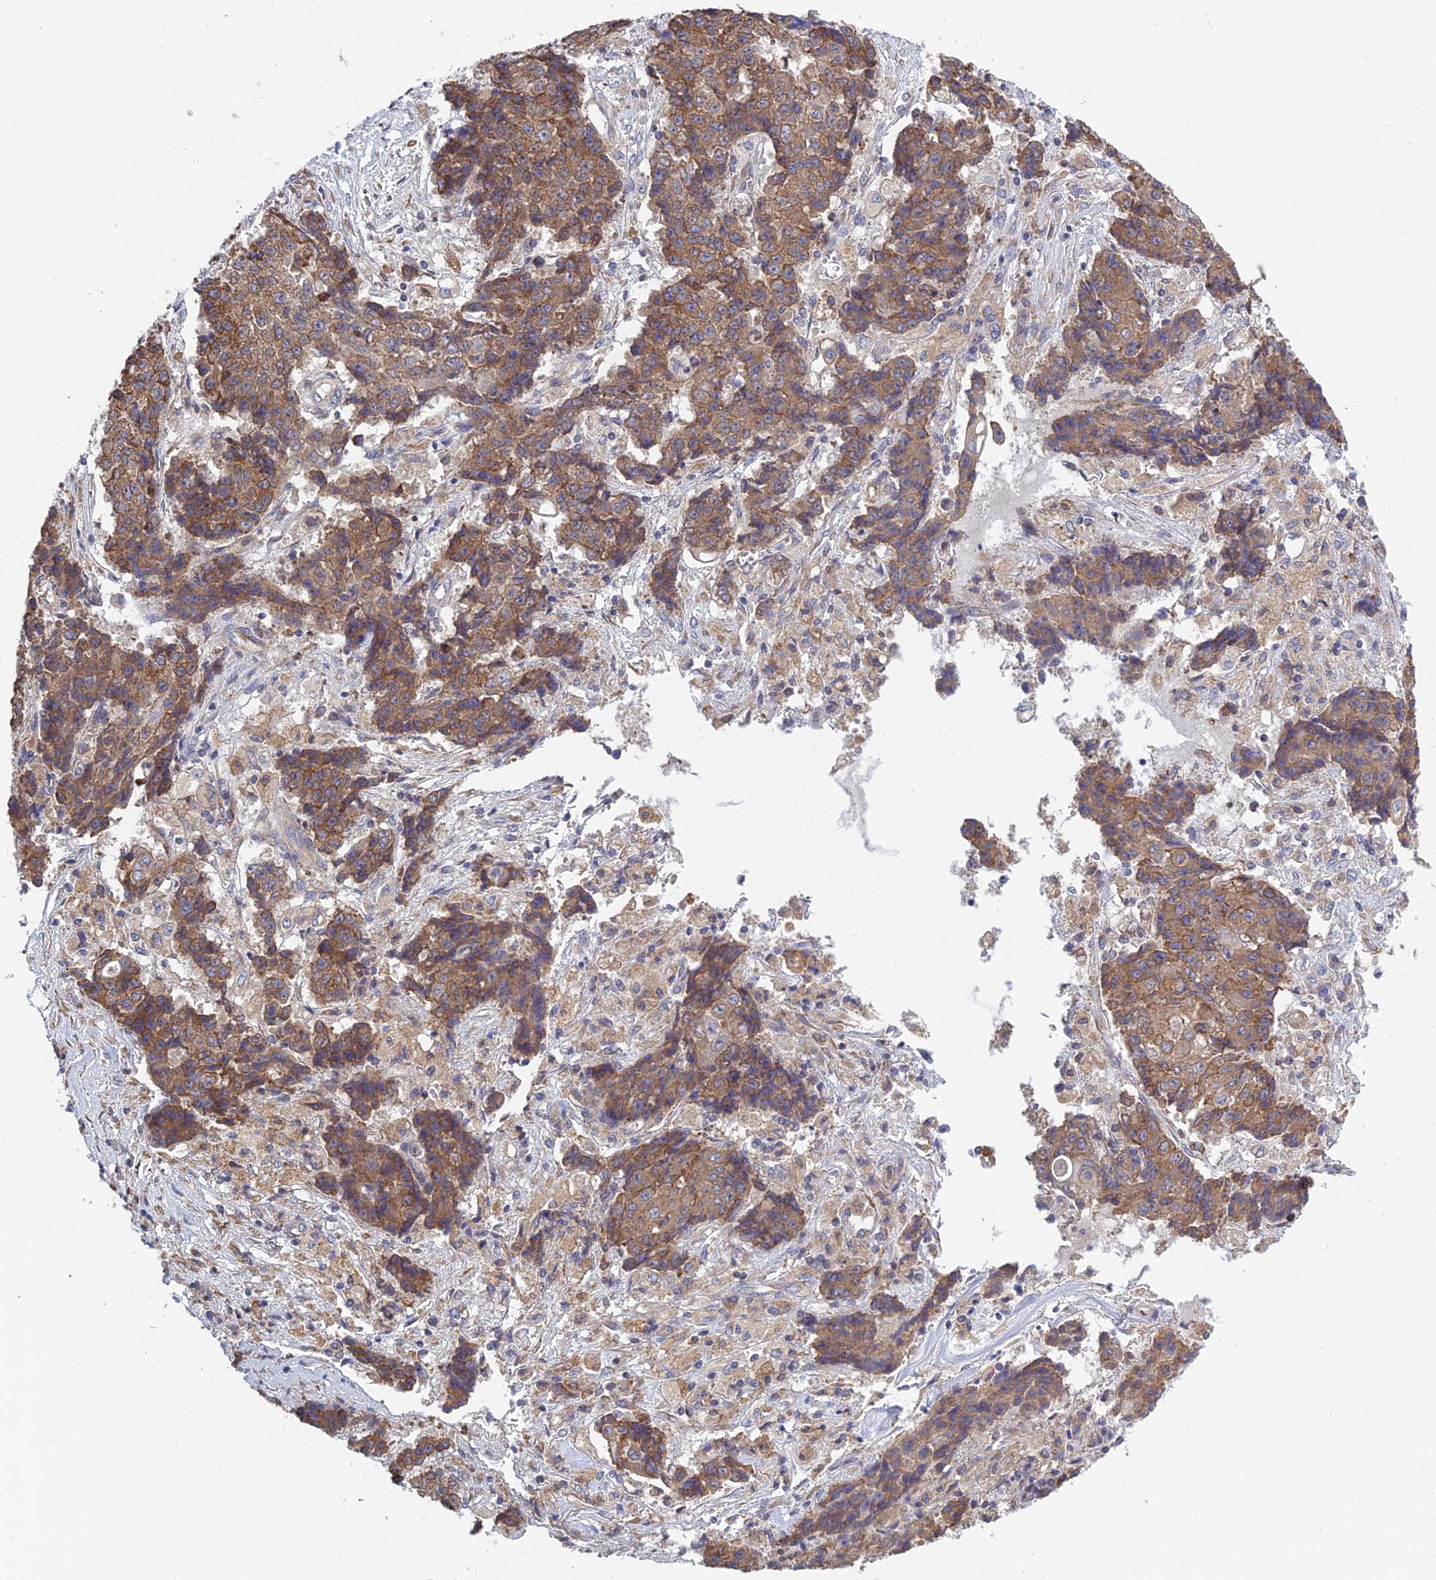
{"staining": {"intensity": "moderate", "quantity": ">75%", "location": "cytoplasmic/membranous"}, "tissue": "ovarian cancer", "cell_type": "Tumor cells", "image_type": "cancer", "snomed": [{"axis": "morphology", "description": "Carcinoma, endometroid"}, {"axis": "topography", "description": "Ovary"}], "caption": "The immunohistochemical stain shows moderate cytoplasmic/membranous staining in tumor cells of ovarian endometroid carcinoma tissue.", "gene": "KIAA1143", "patient": {"sex": "female", "age": 42}}